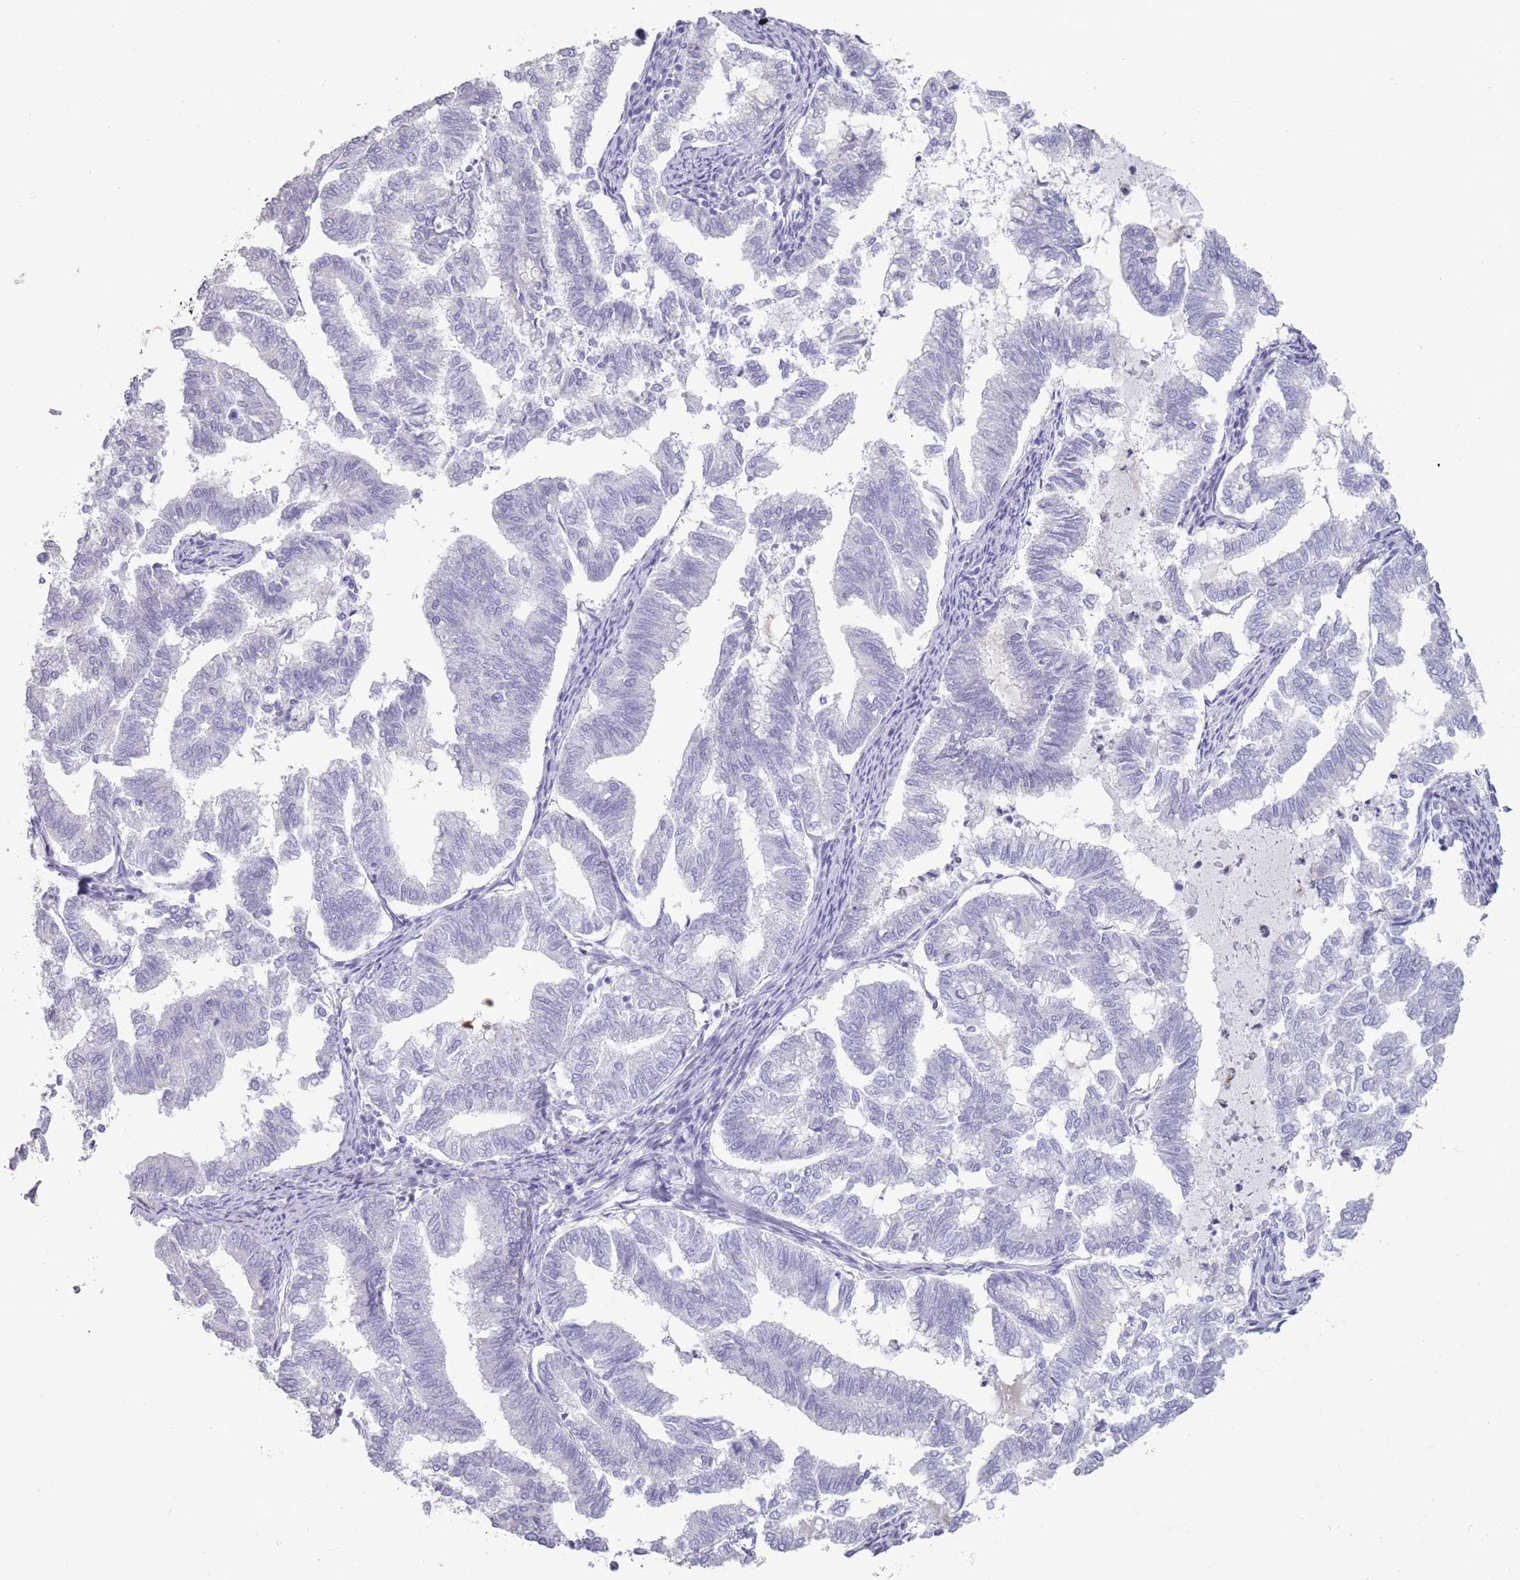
{"staining": {"intensity": "negative", "quantity": "none", "location": "none"}, "tissue": "endometrial cancer", "cell_type": "Tumor cells", "image_type": "cancer", "snomed": [{"axis": "morphology", "description": "Adenocarcinoma, NOS"}, {"axis": "topography", "description": "Endometrium"}], "caption": "Endometrial cancer (adenocarcinoma) stained for a protein using immunohistochemistry (IHC) shows no positivity tumor cells.", "gene": "RHBG", "patient": {"sex": "female", "age": 79}}